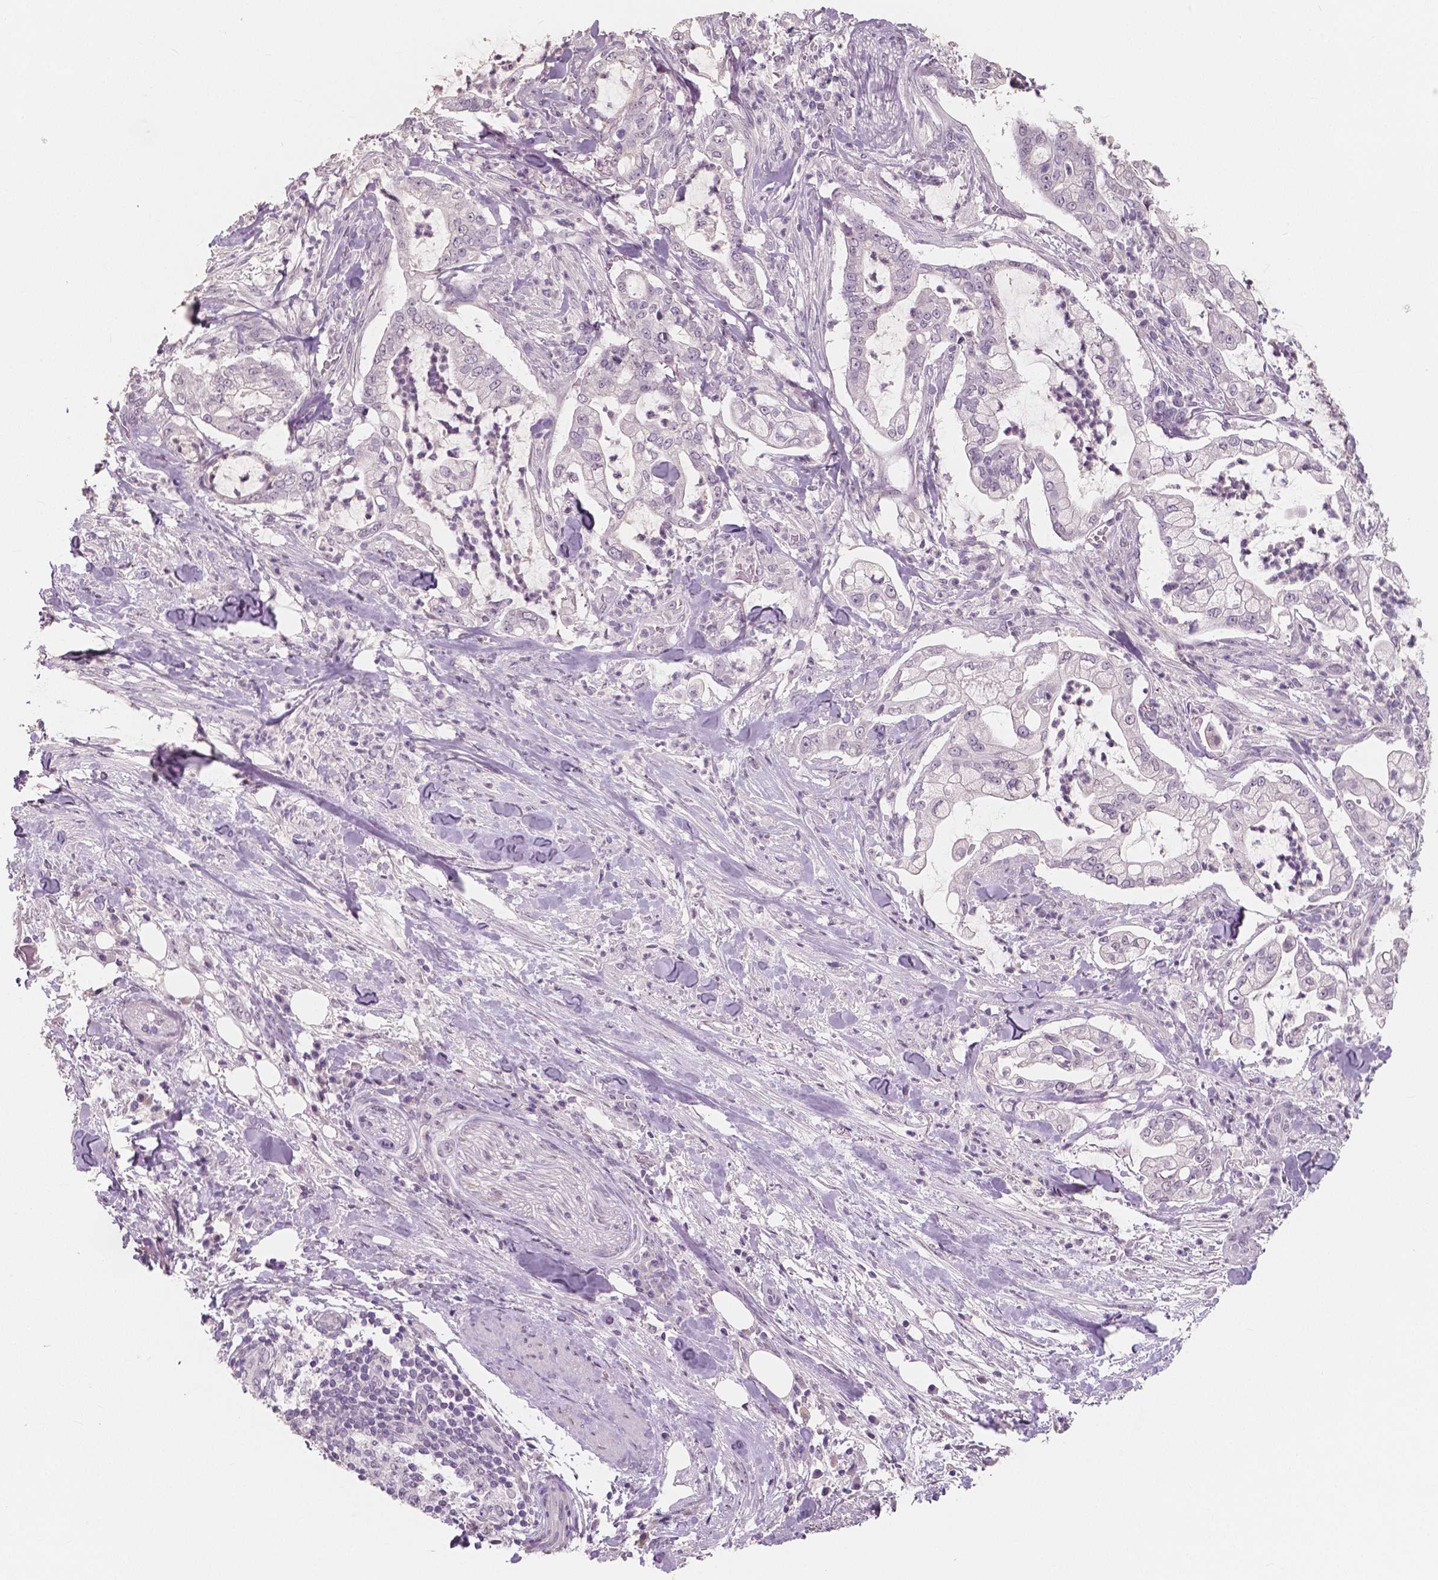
{"staining": {"intensity": "negative", "quantity": "none", "location": "none"}, "tissue": "pancreatic cancer", "cell_type": "Tumor cells", "image_type": "cancer", "snomed": [{"axis": "morphology", "description": "Adenocarcinoma, NOS"}, {"axis": "topography", "description": "Pancreas"}], "caption": "Protein analysis of pancreatic adenocarcinoma reveals no significant staining in tumor cells.", "gene": "NECAB1", "patient": {"sex": "female", "age": 69}}